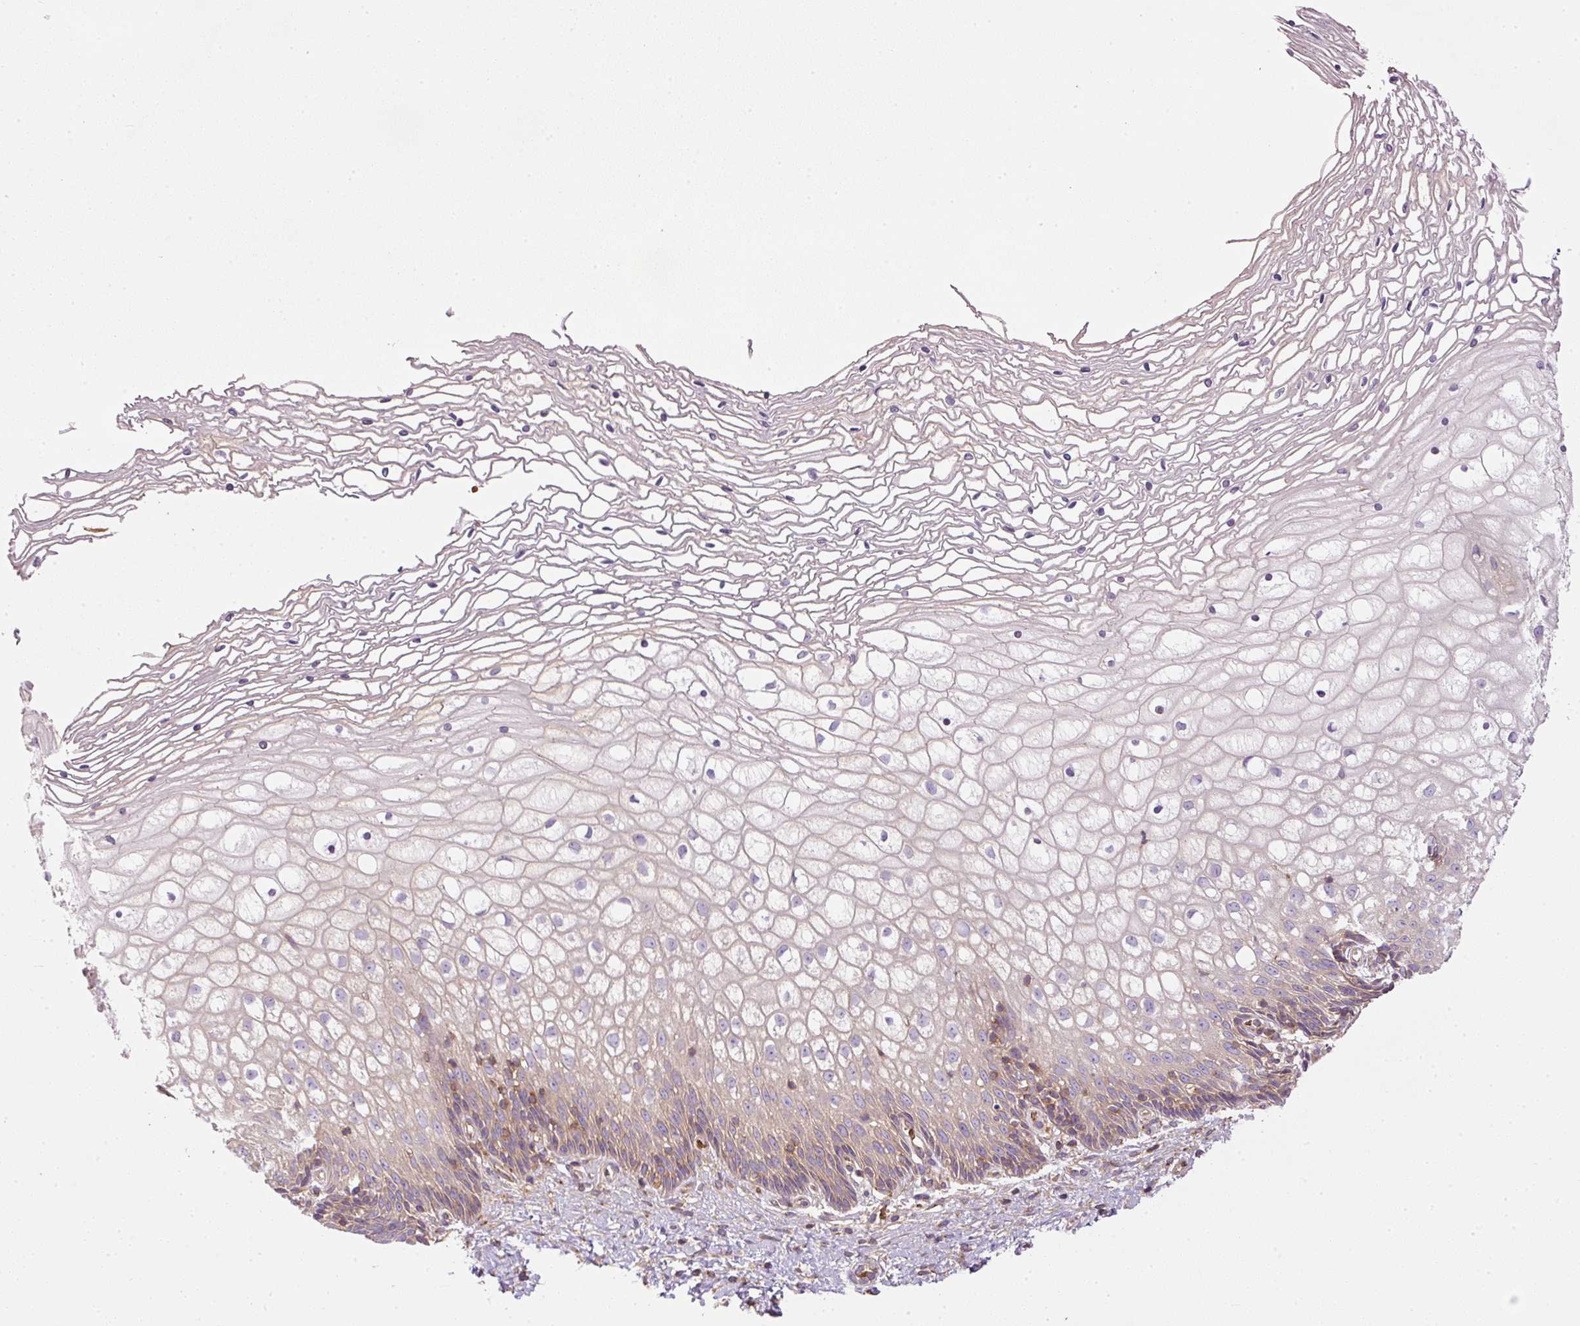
{"staining": {"intensity": "negative", "quantity": "none", "location": "none"}, "tissue": "cervix", "cell_type": "Glandular cells", "image_type": "normal", "snomed": [{"axis": "morphology", "description": "Normal tissue, NOS"}, {"axis": "topography", "description": "Cervix"}], "caption": "A high-resolution image shows IHC staining of benign cervix, which demonstrates no significant expression in glandular cells.", "gene": "TBC1D2B", "patient": {"sex": "female", "age": 36}}